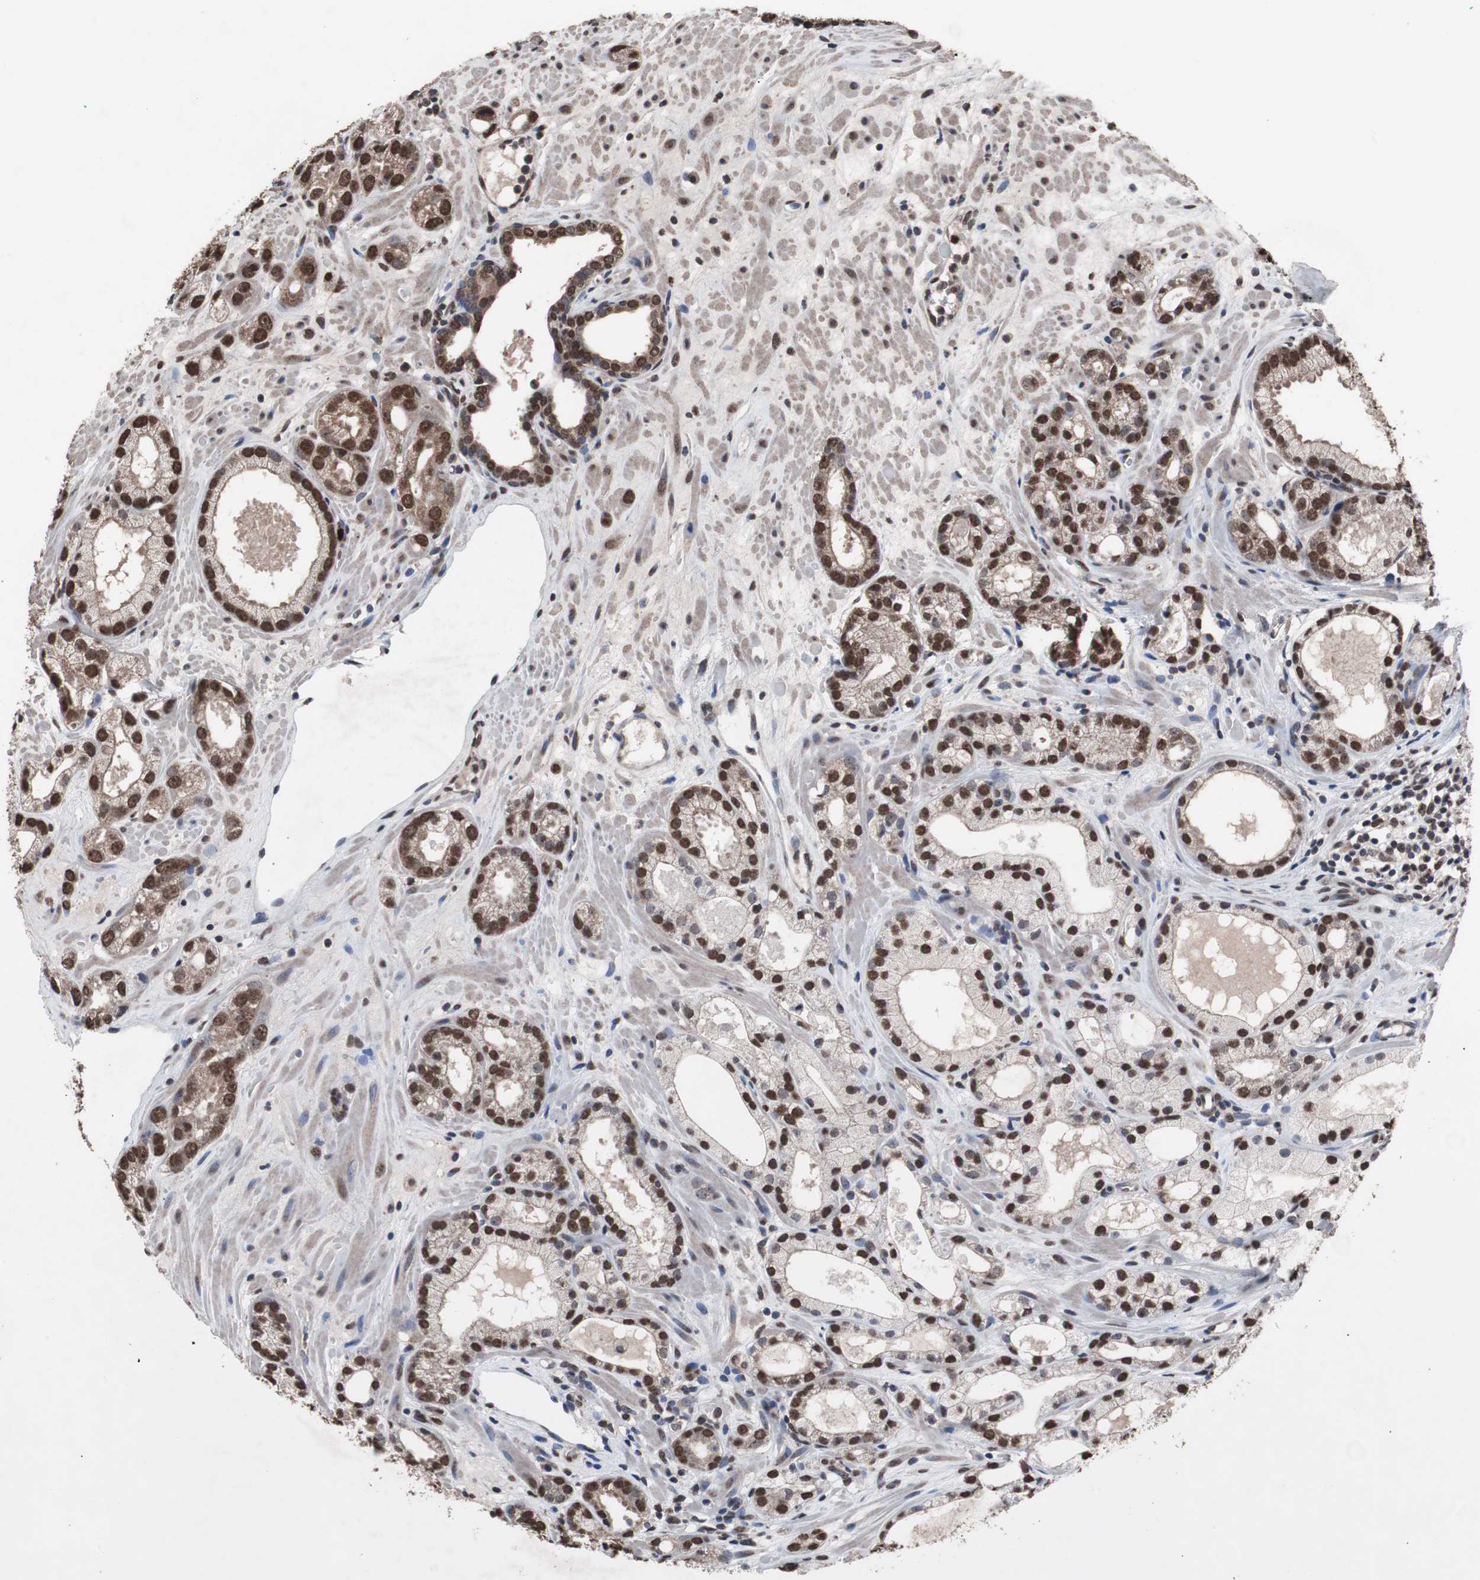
{"staining": {"intensity": "strong", "quantity": ">75%", "location": "nuclear"}, "tissue": "prostate cancer", "cell_type": "Tumor cells", "image_type": "cancer", "snomed": [{"axis": "morphology", "description": "Adenocarcinoma, Low grade"}, {"axis": "topography", "description": "Prostate"}], "caption": "Prostate cancer (adenocarcinoma (low-grade)) stained with immunohistochemistry (IHC) displays strong nuclear expression in about >75% of tumor cells.", "gene": "MED27", "patient": {"sex": "male", "age": 57}}